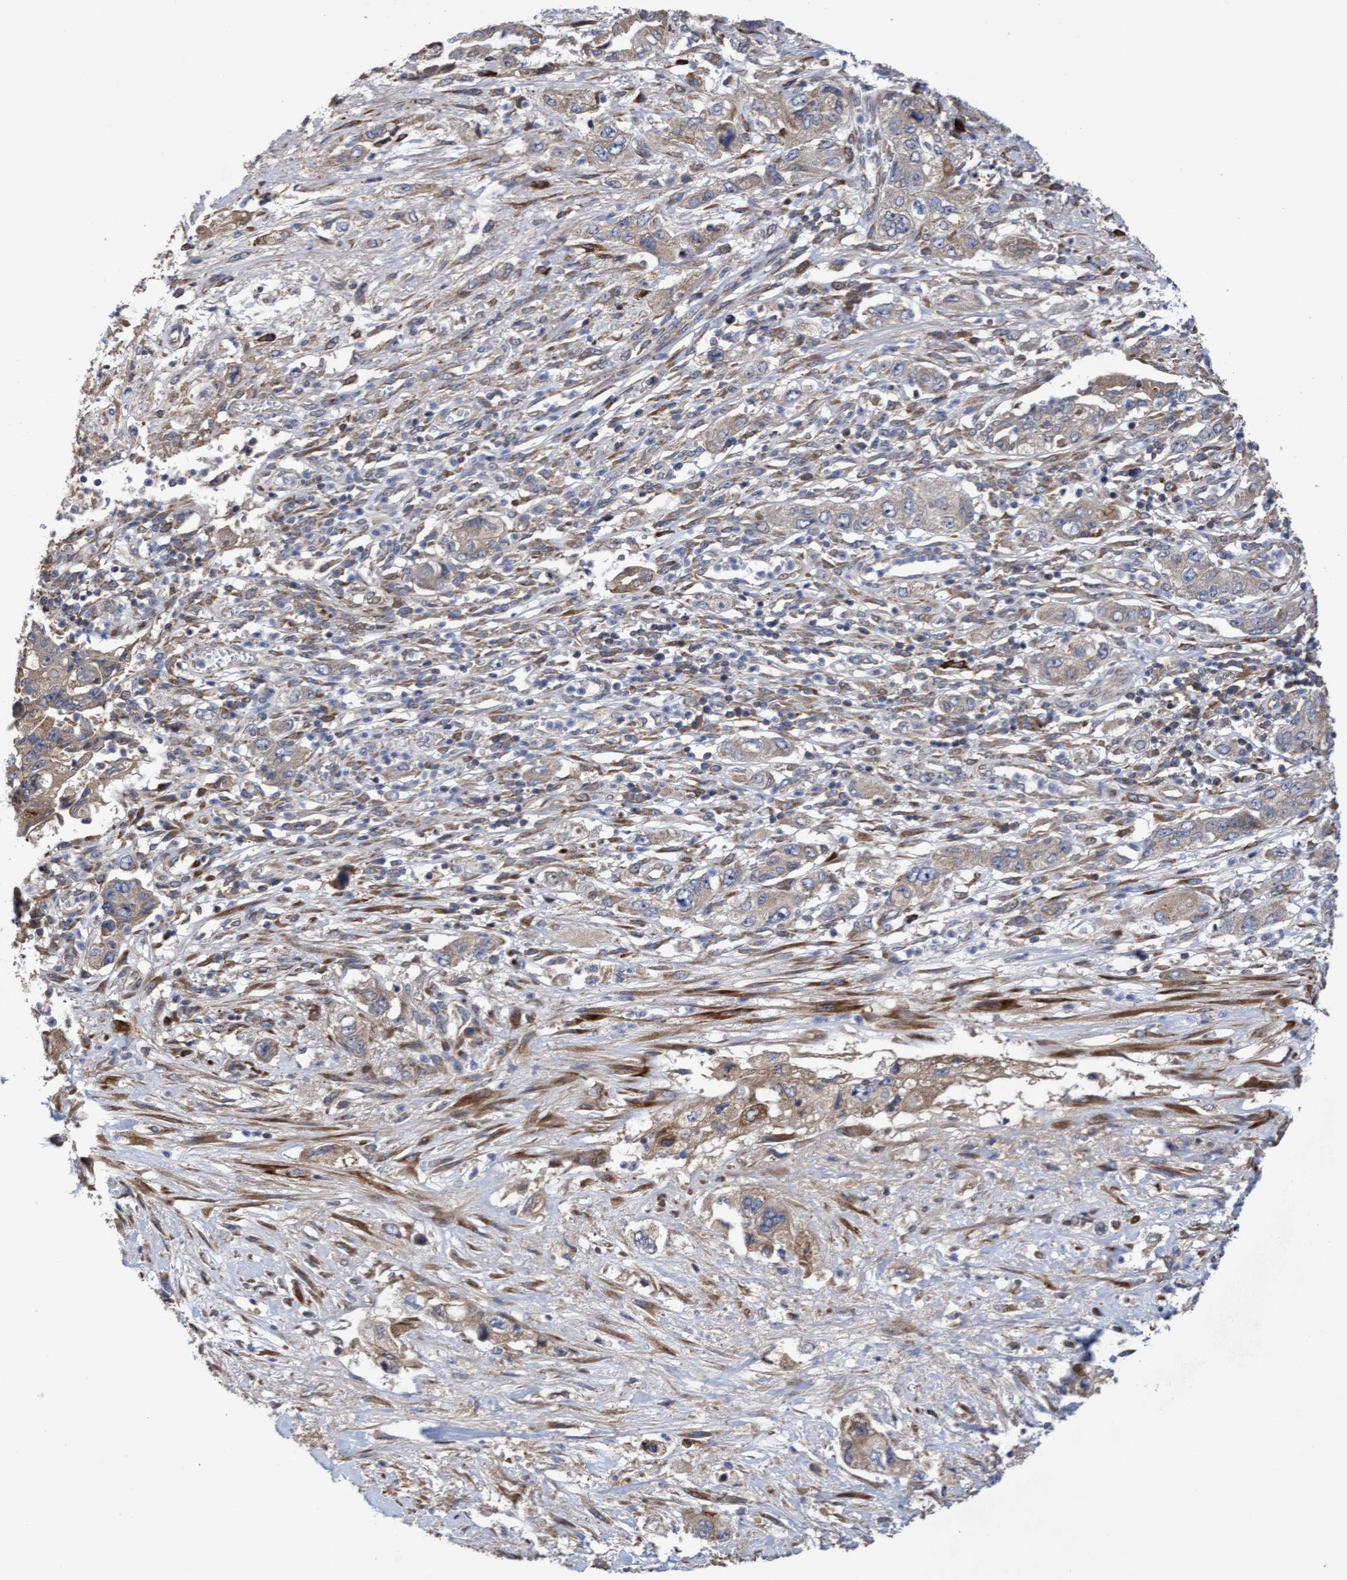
{"staining": {"intensity": "weak", "quantity": ">75%", "location": "cytoplasmic/membranous"}, "tissue": "pancreatic cancer", "cell_type": "Tumor cells", "image_type": "cancer", "snomed": [{"axis": "morphology", "description": "Adenocarcinoma, NOS"}, {"axis": "topography", "description": "Pancreas"}], "caption": "Tumor cells display low levels of weak cytoplasmic/membranous positivity in about >75% of cells in pancreatic cancer (adenocarcinoma).", "gene": "ELP5", "patient": {"sex": "female", "age": 73}}